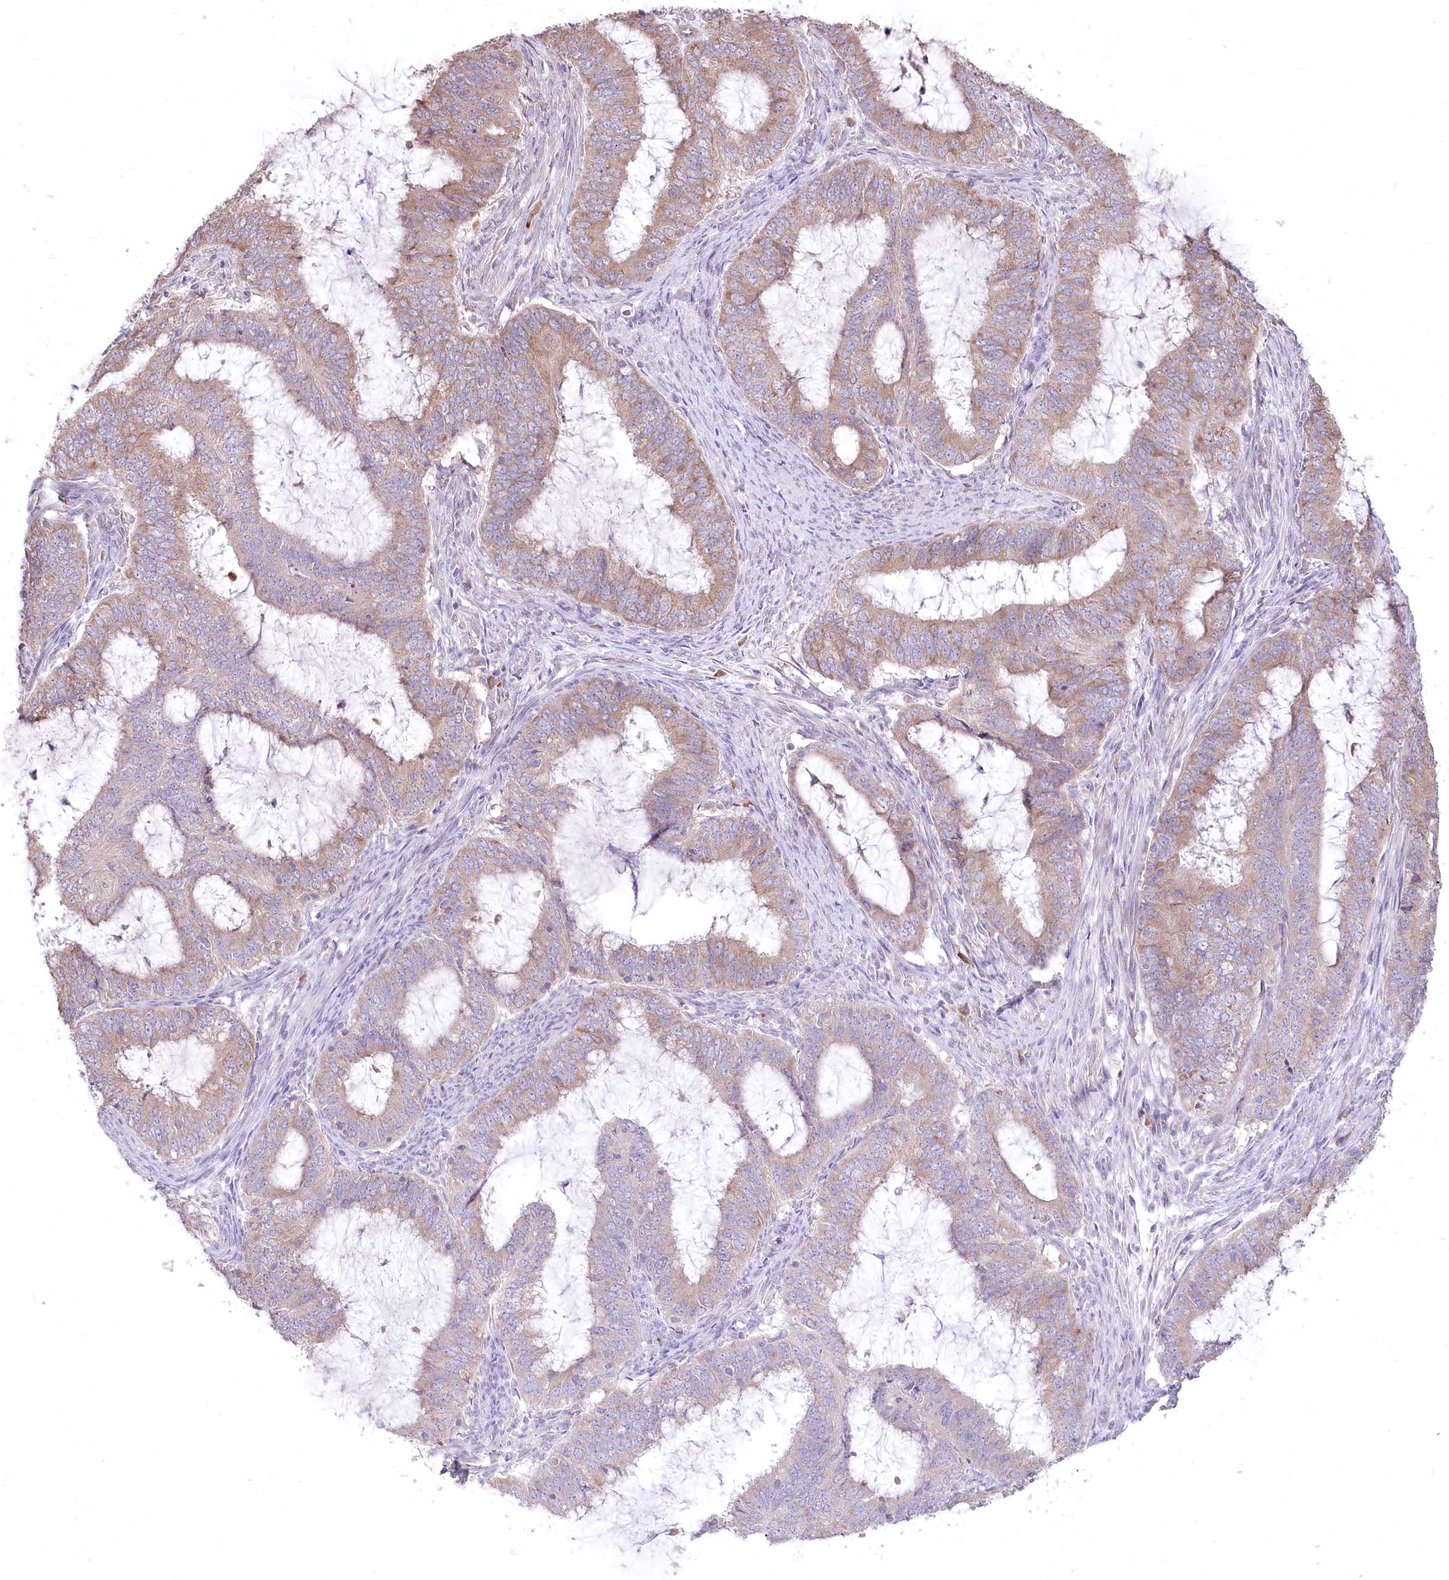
{"staining": {"intensity": "weak", "quantity": "25%-75%", "location": "cytoplasmic/membranous"}, "tissue": "endometrial cancer", "cell_type": "Tumor cells", "image_type": "cancer", "snomed": [{"axis": "morphology", "description": "Adenocarcinoma, NOS"}, {"axis": "topography", "description": "Endometrium"}], "caption": "Immunohistochemistry (DAB (3,3'-diaminobenzidine)) staining of endometrial cancer demonstrates weak cytoplasmic/membranous protein expression in about 25%-75% of tumor cells. (DAB = brown stain, brightfield microscopy at high magnification).", "gene": "STT3B", "patient": {"sex": "female", "age": 51}}